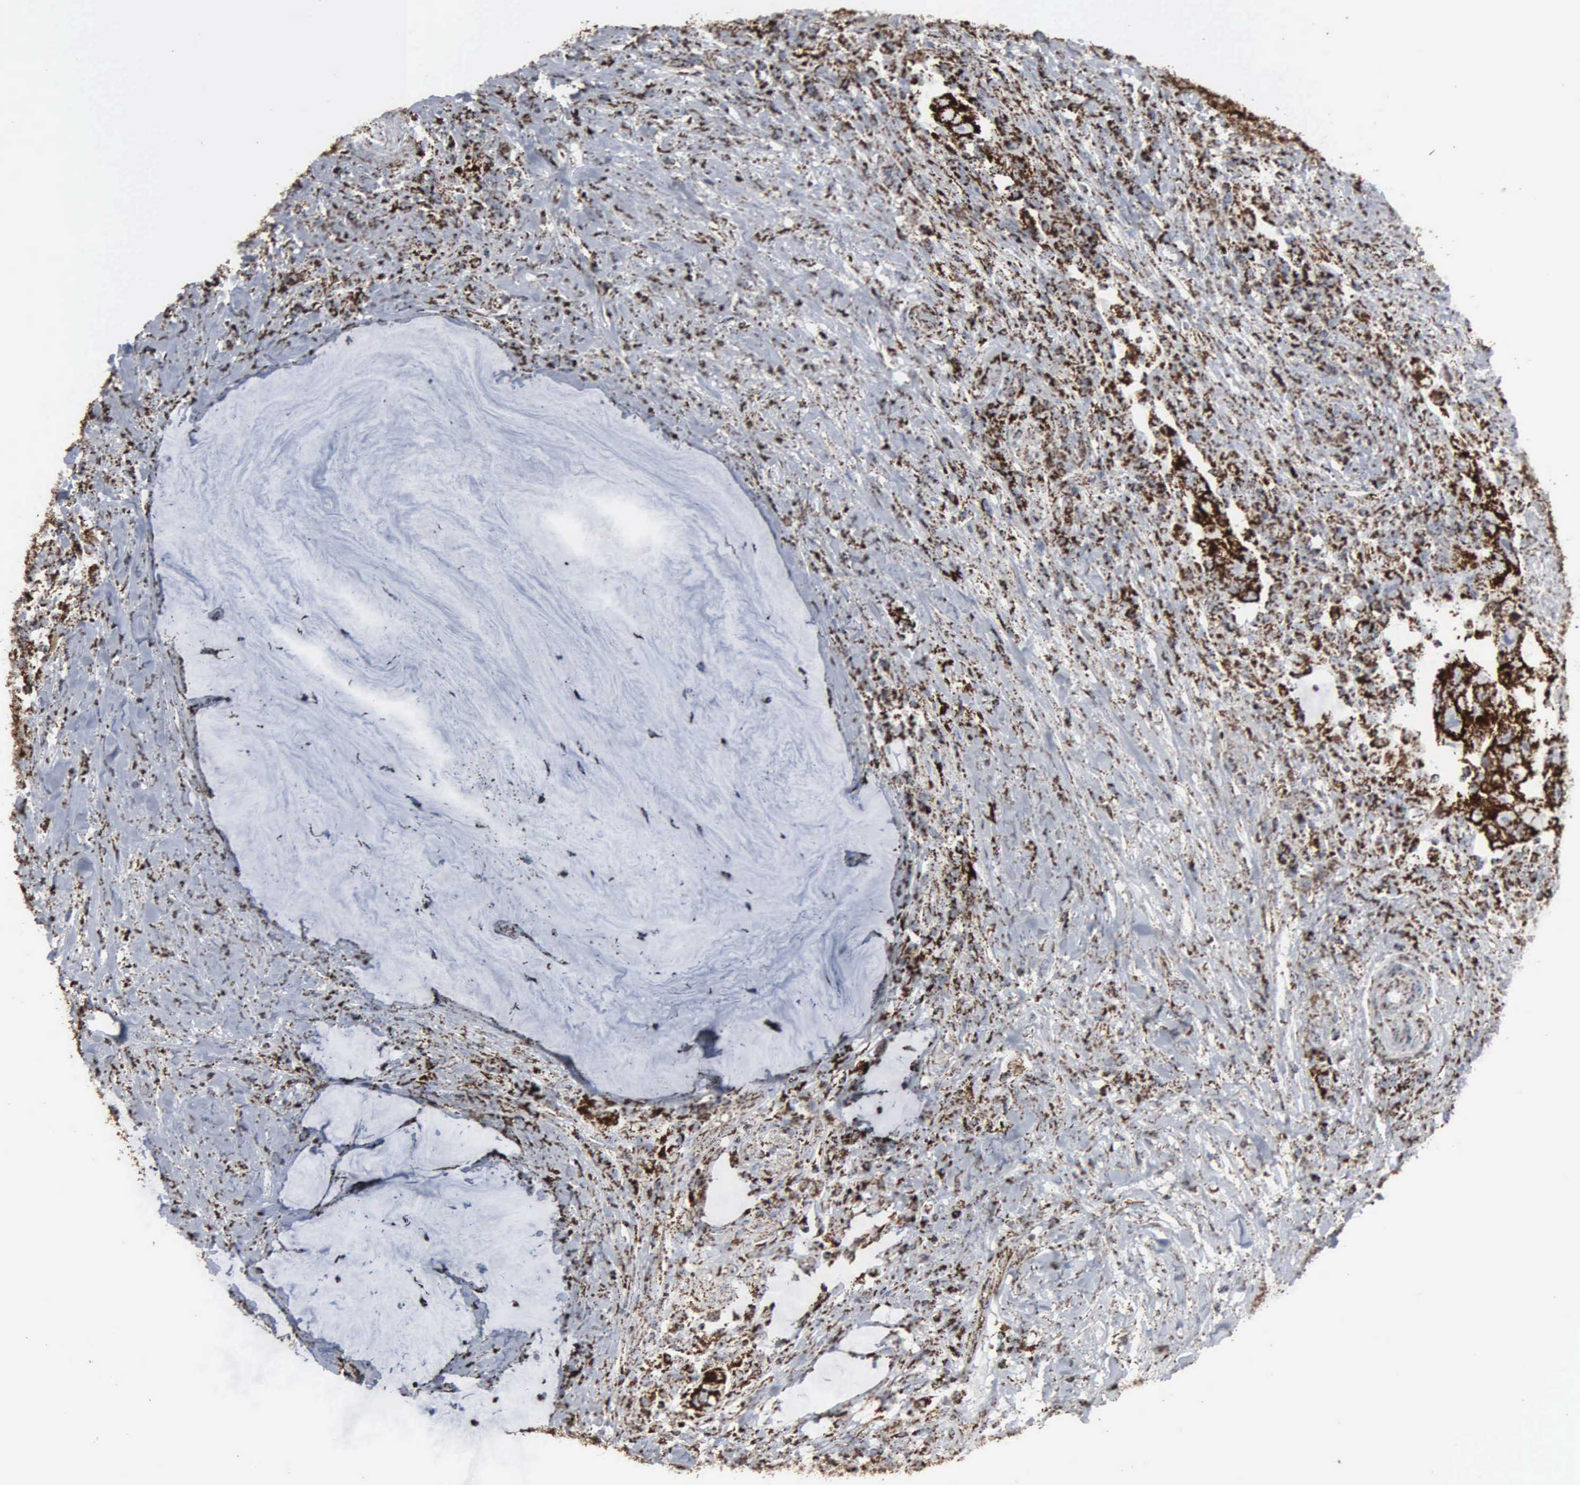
{"staining": {"intensity": "strong", "quantity": ">75%", "location": "cytoplasmic/membranous"}, "tissue": "colorectal cancer", "cell_type": "Tumor cells", "image_type": "cancer", "snomed": [{"axis": "morphology", "description": "Adenocarcinoma, NOS"}, {"axis": "topography", "description": "Rectum"}], "caption": "Immunohistochemistry (IHC) photomicrograph of neoplastic tissue: colorectal cancer (adenocarcinoma) stained using immunohistochemistry (IHC) demonstrates high levels of strong protein expression localized specifically in the cytoplasmic/membranous of tumor cells, appearing as a cytoplasmic/membranous brown color.", "gene": "HSPA9", "patient": {"sex": "female", "age": 71}}